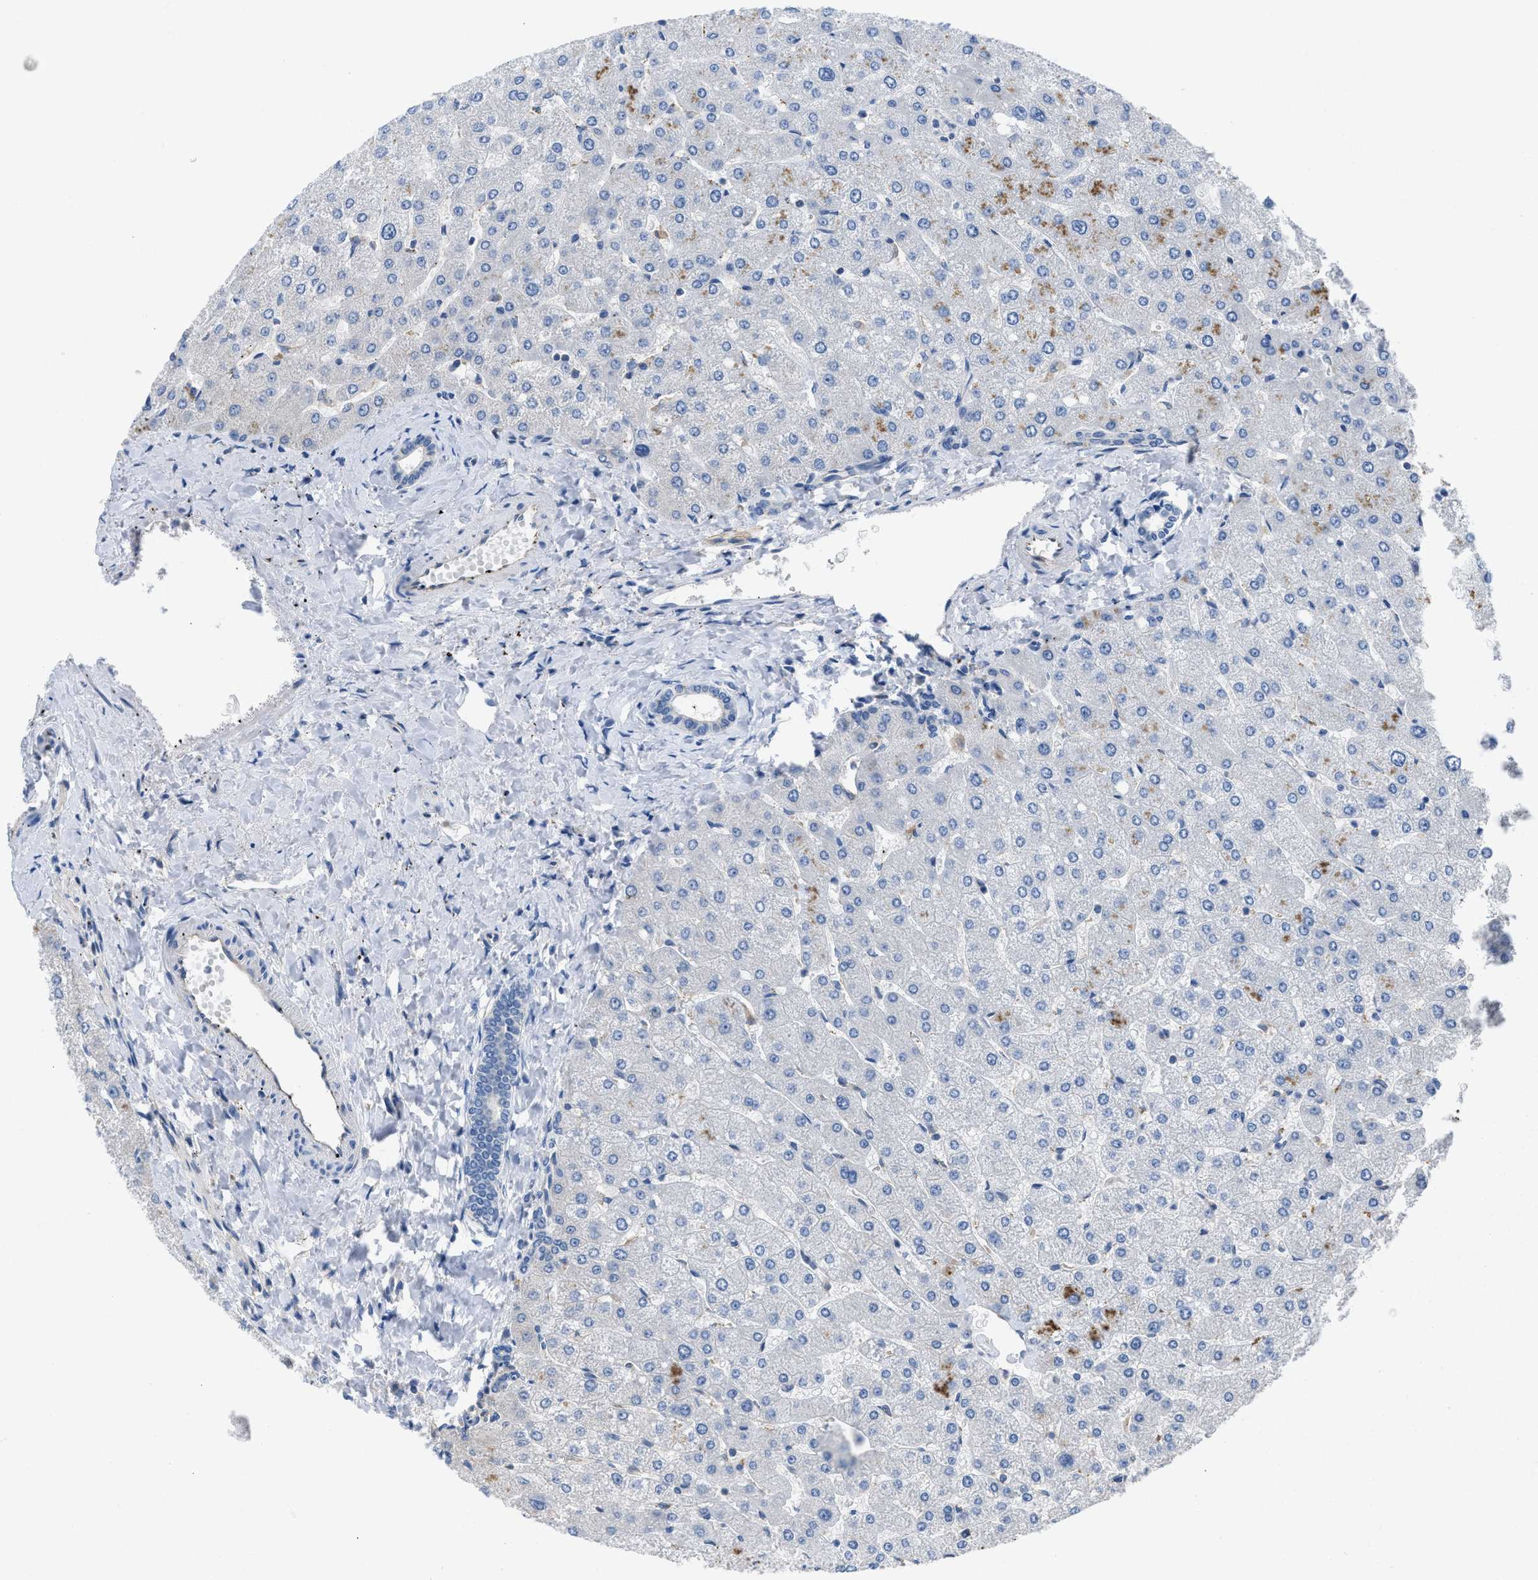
{"staining": {"intensity": "negative", "quantity": "none", "location": "none"}, "tissue": "liver", "cell_type": "Cholangiocytes", "image_type": "normal", "snomed": [{"axis": "morphology", "description": "Normal tissue, NOS"}, {"axis": "topography", "description": "Liver"}], "caption": "This is an immunohistochemistry (IHC) image of unremarkable human liver. There is no positivity in cholangiocytes.", "gene": "BNC2", "patient": {"sex": "male", "age": 55}}